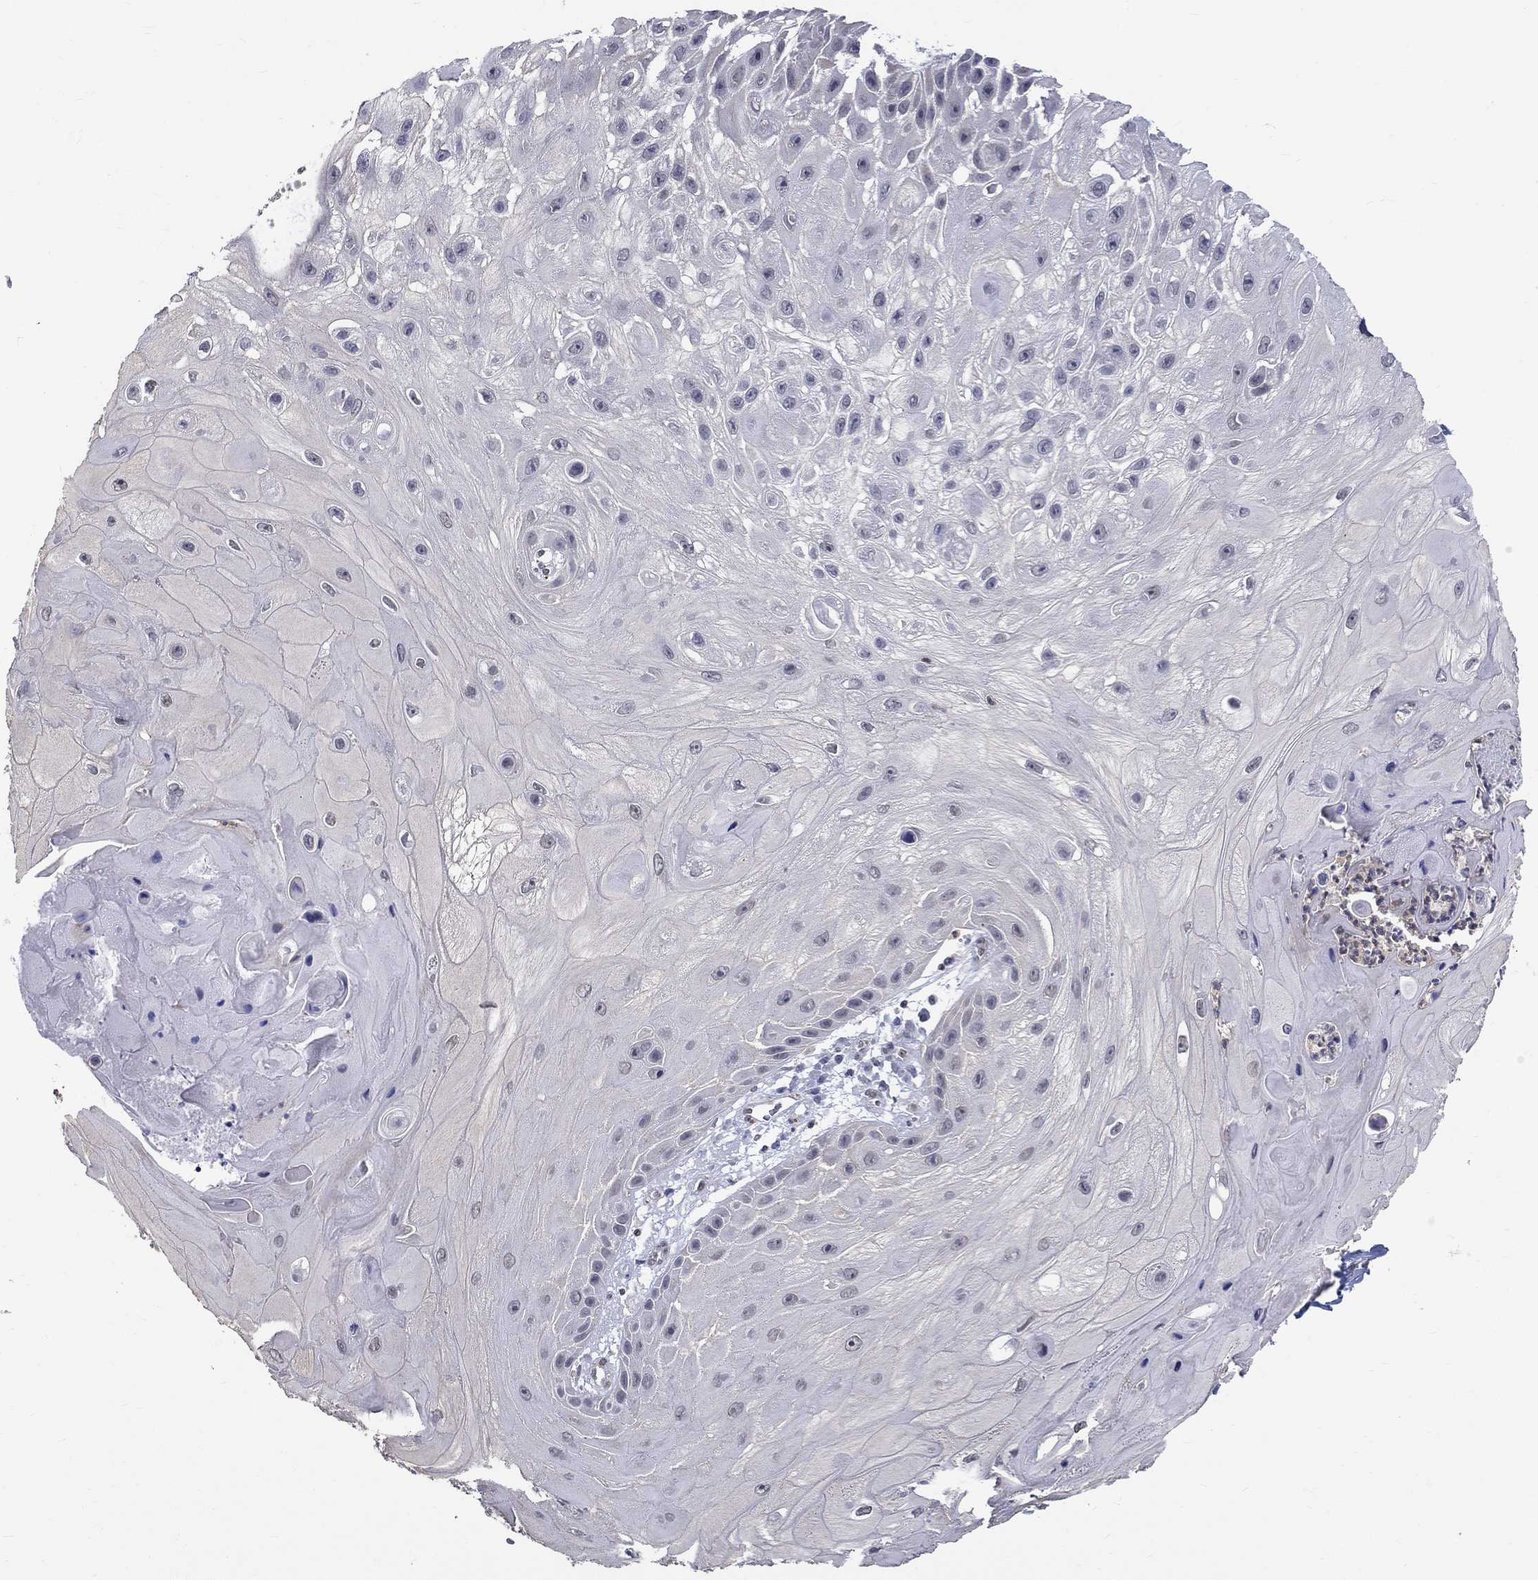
{"staining": {"intensity": "negative", "quantity": "none", "location": "none"}, "tissue": "skin cancer", "cell_type": "Tumor cells", "image_type": "cancer", "snomed": [{"axis": "morphology", "description": "Normal tissue, NOS"}, {"axis": "morphology", "description": "Squamous cell carcinoma, NOS"}, {"axis": "topography", "description": "Skin"}], "caption": "Photomicrograph shows no protein expression in tumor cells of skin squamous cell carcinoma tissue.", "gene": "ST6GALNAC1", "patient": {"sex": "male", "age": 79}}